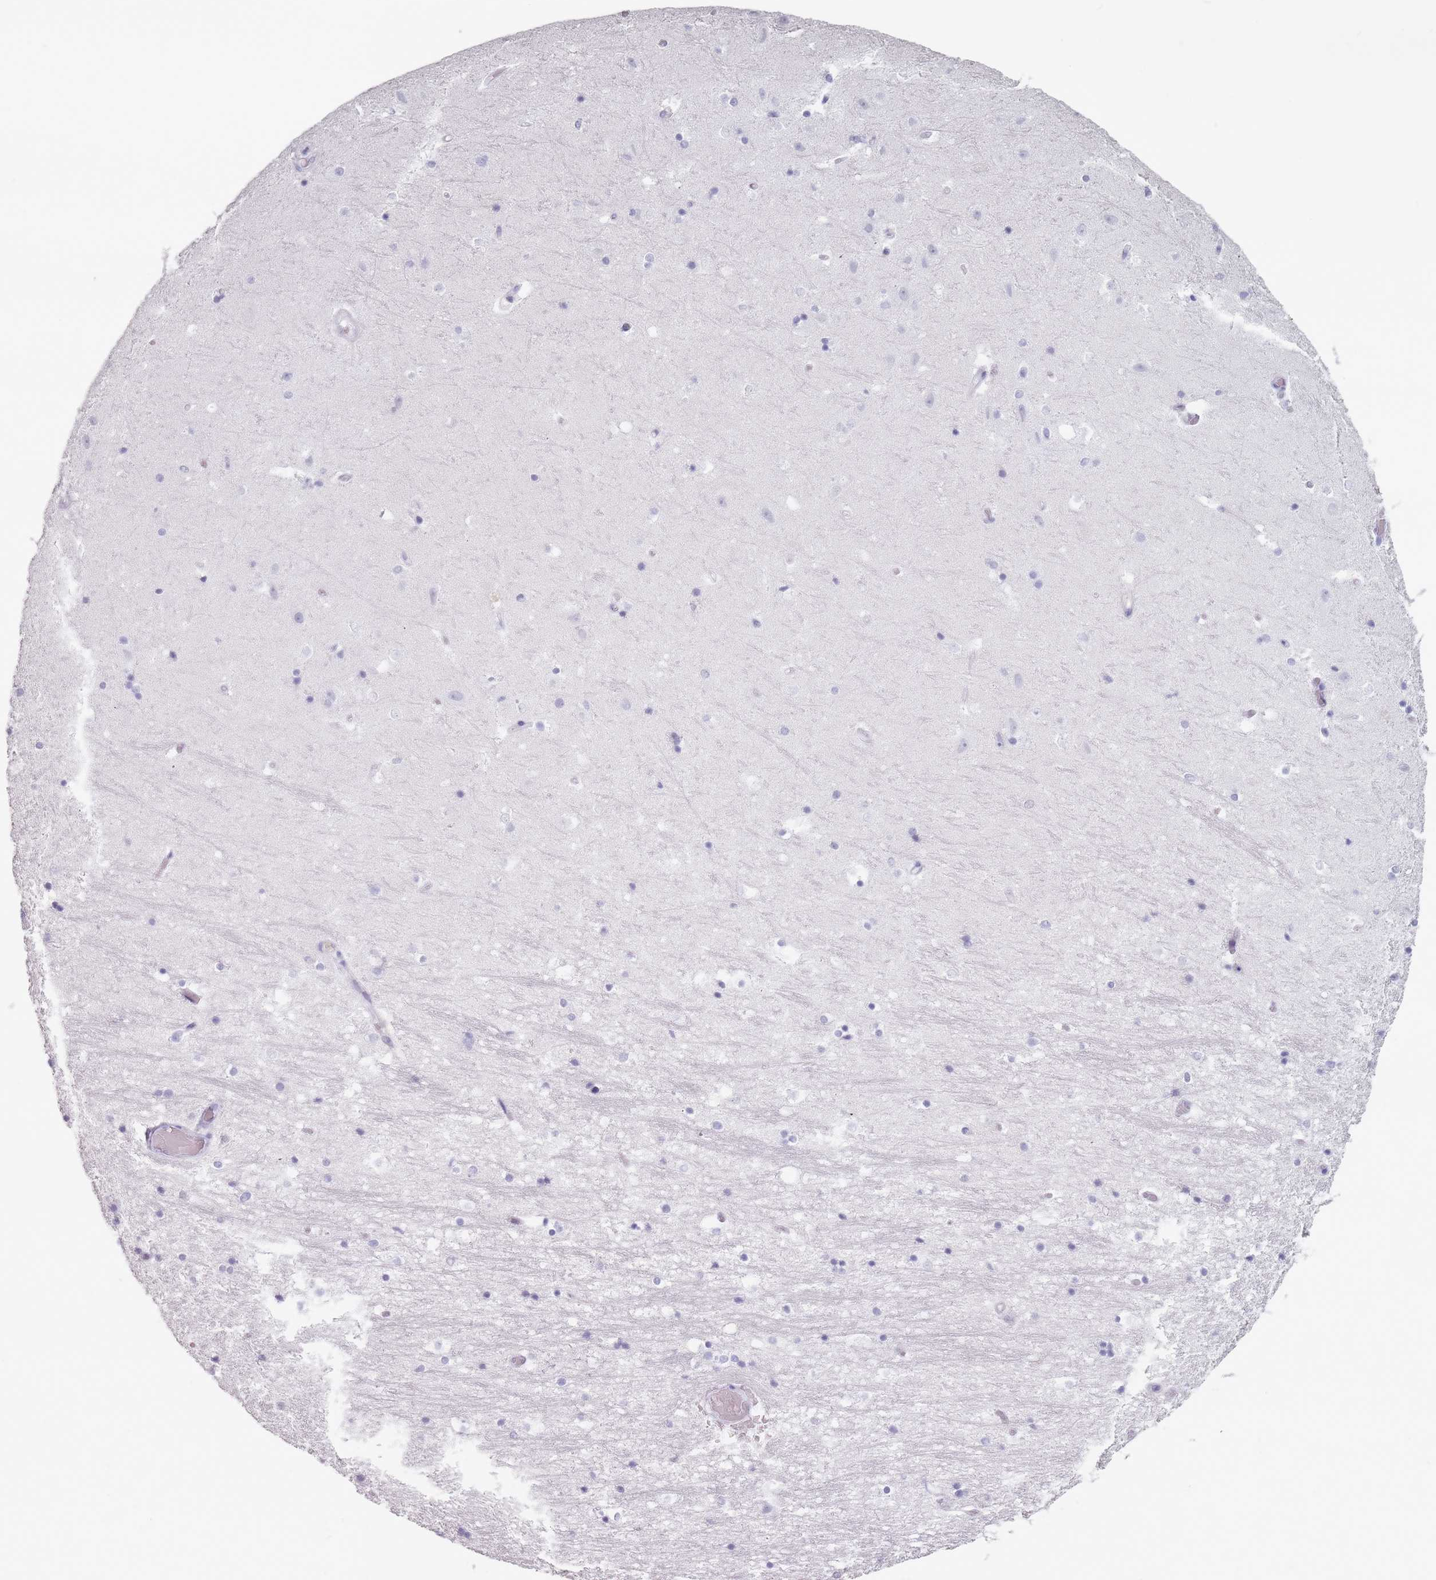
{"staining": {"intensity": "negative", "quantity": "none", "location": "none"}, "tissue": "hippocampus", "cell_type": "Glial cells", "image_type": "normal", "snomed": [{"axis": "morphology", "description": "Normal tissue, NOS"}, {"axis": "topography", "description": "Hippocampus"}], "caption": "An immunohistochemistry photomicrograph of normal hippocampus is shown. There is no staining in glial cells of hippocampus. (DAB immunohistochemistry, high magnification).", "gene": "ZNF584", "patient": {"sex": "female", "age": 52}}